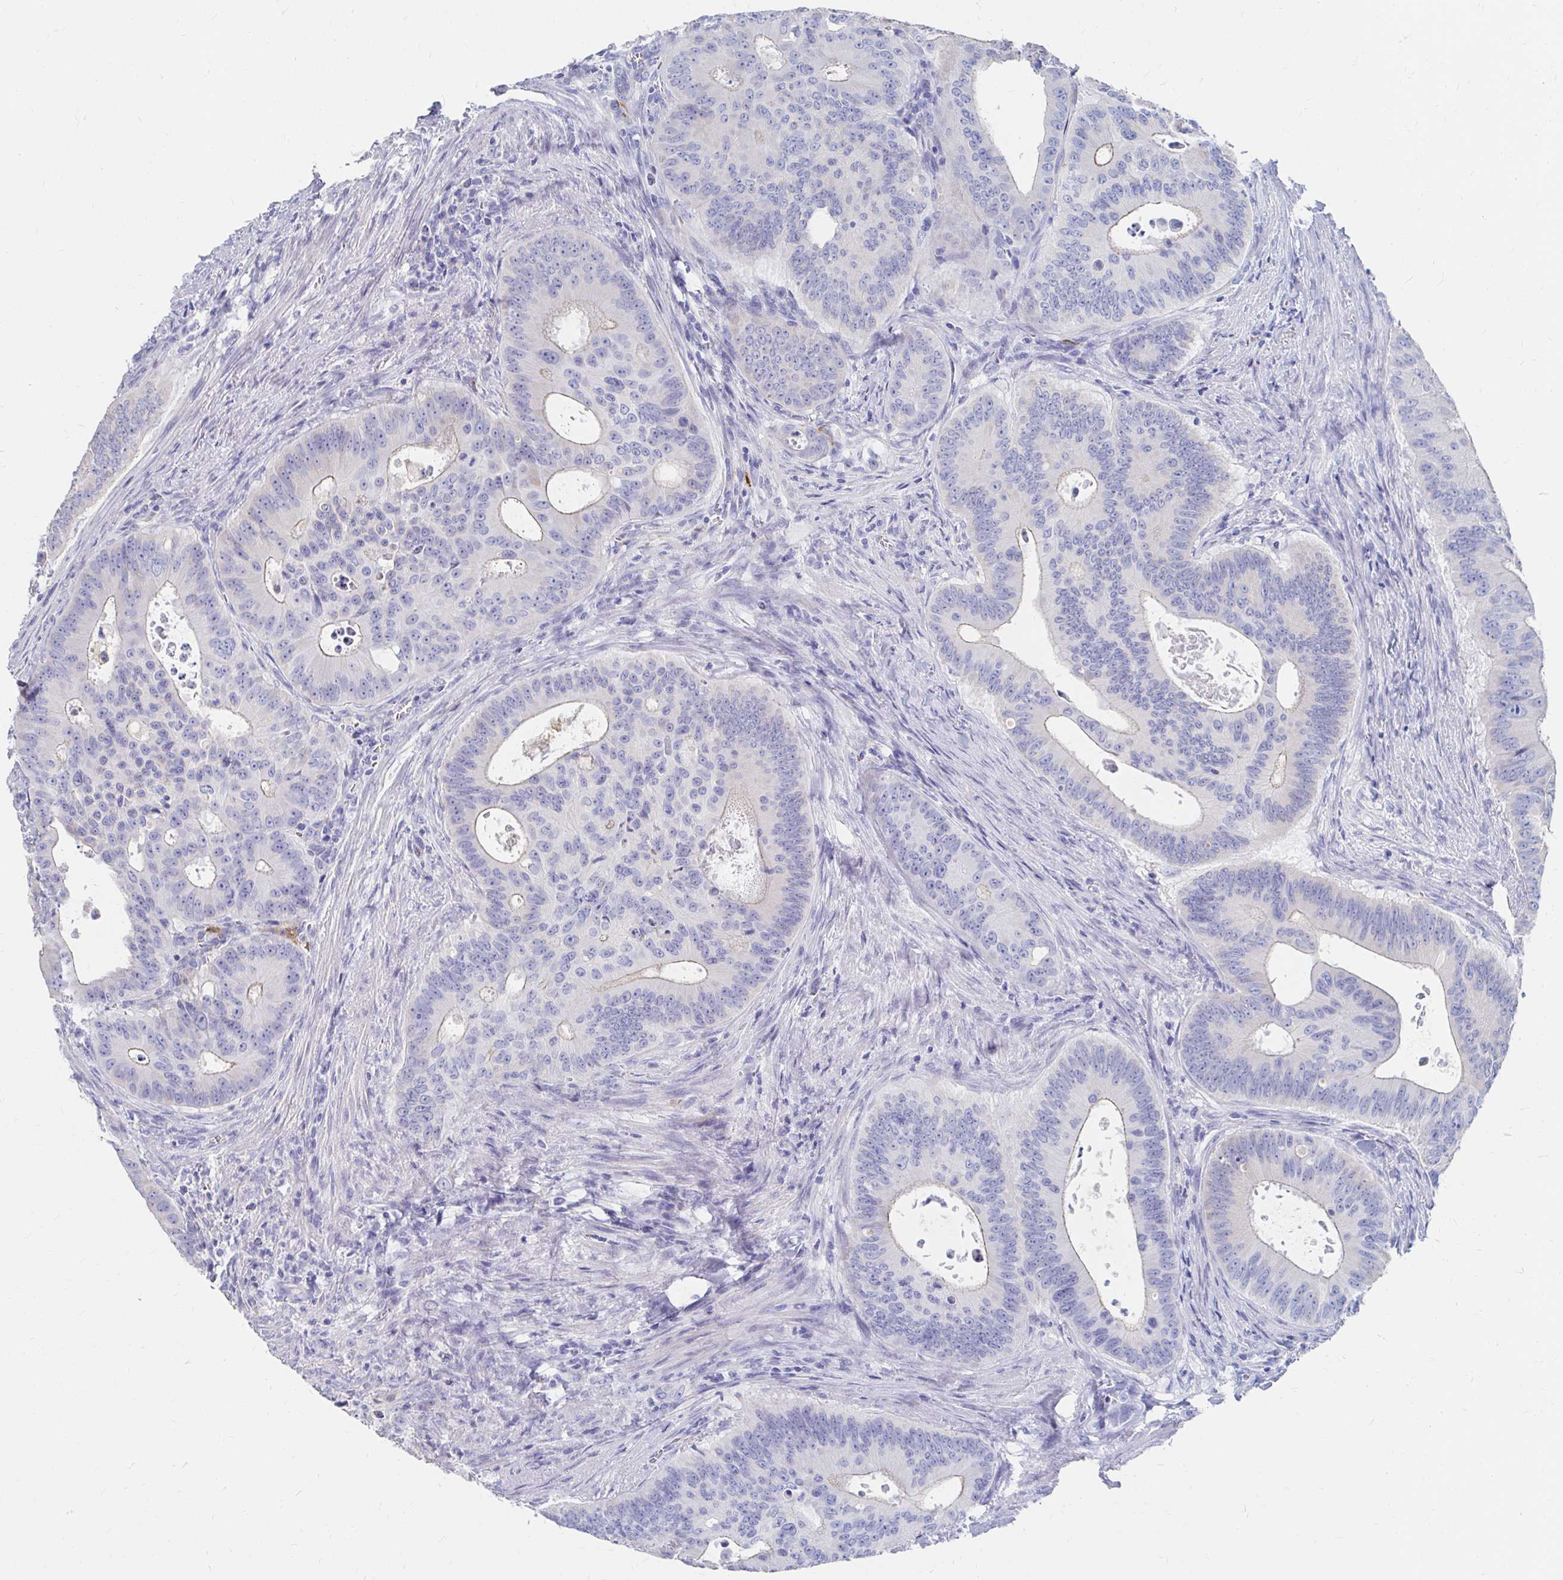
{"staining": {"intensity": "negative", "quantity": "none", "location": "none"}, "tissue": "colorectal cancer", "cell_type": "Tumor cells", "image_type": "cancer", "snomed": [{"axis": "morphology", "description": "Adenocarcinoma, NOS"}, {"axis": "topography", "description": "Colon"}], "caption": "An image of human colorectal cancer (adenocarcinoma) is negative for staining in tumor cells.", "gene": "LAMC3", "patient": {"sex": "male", "age": 62}}